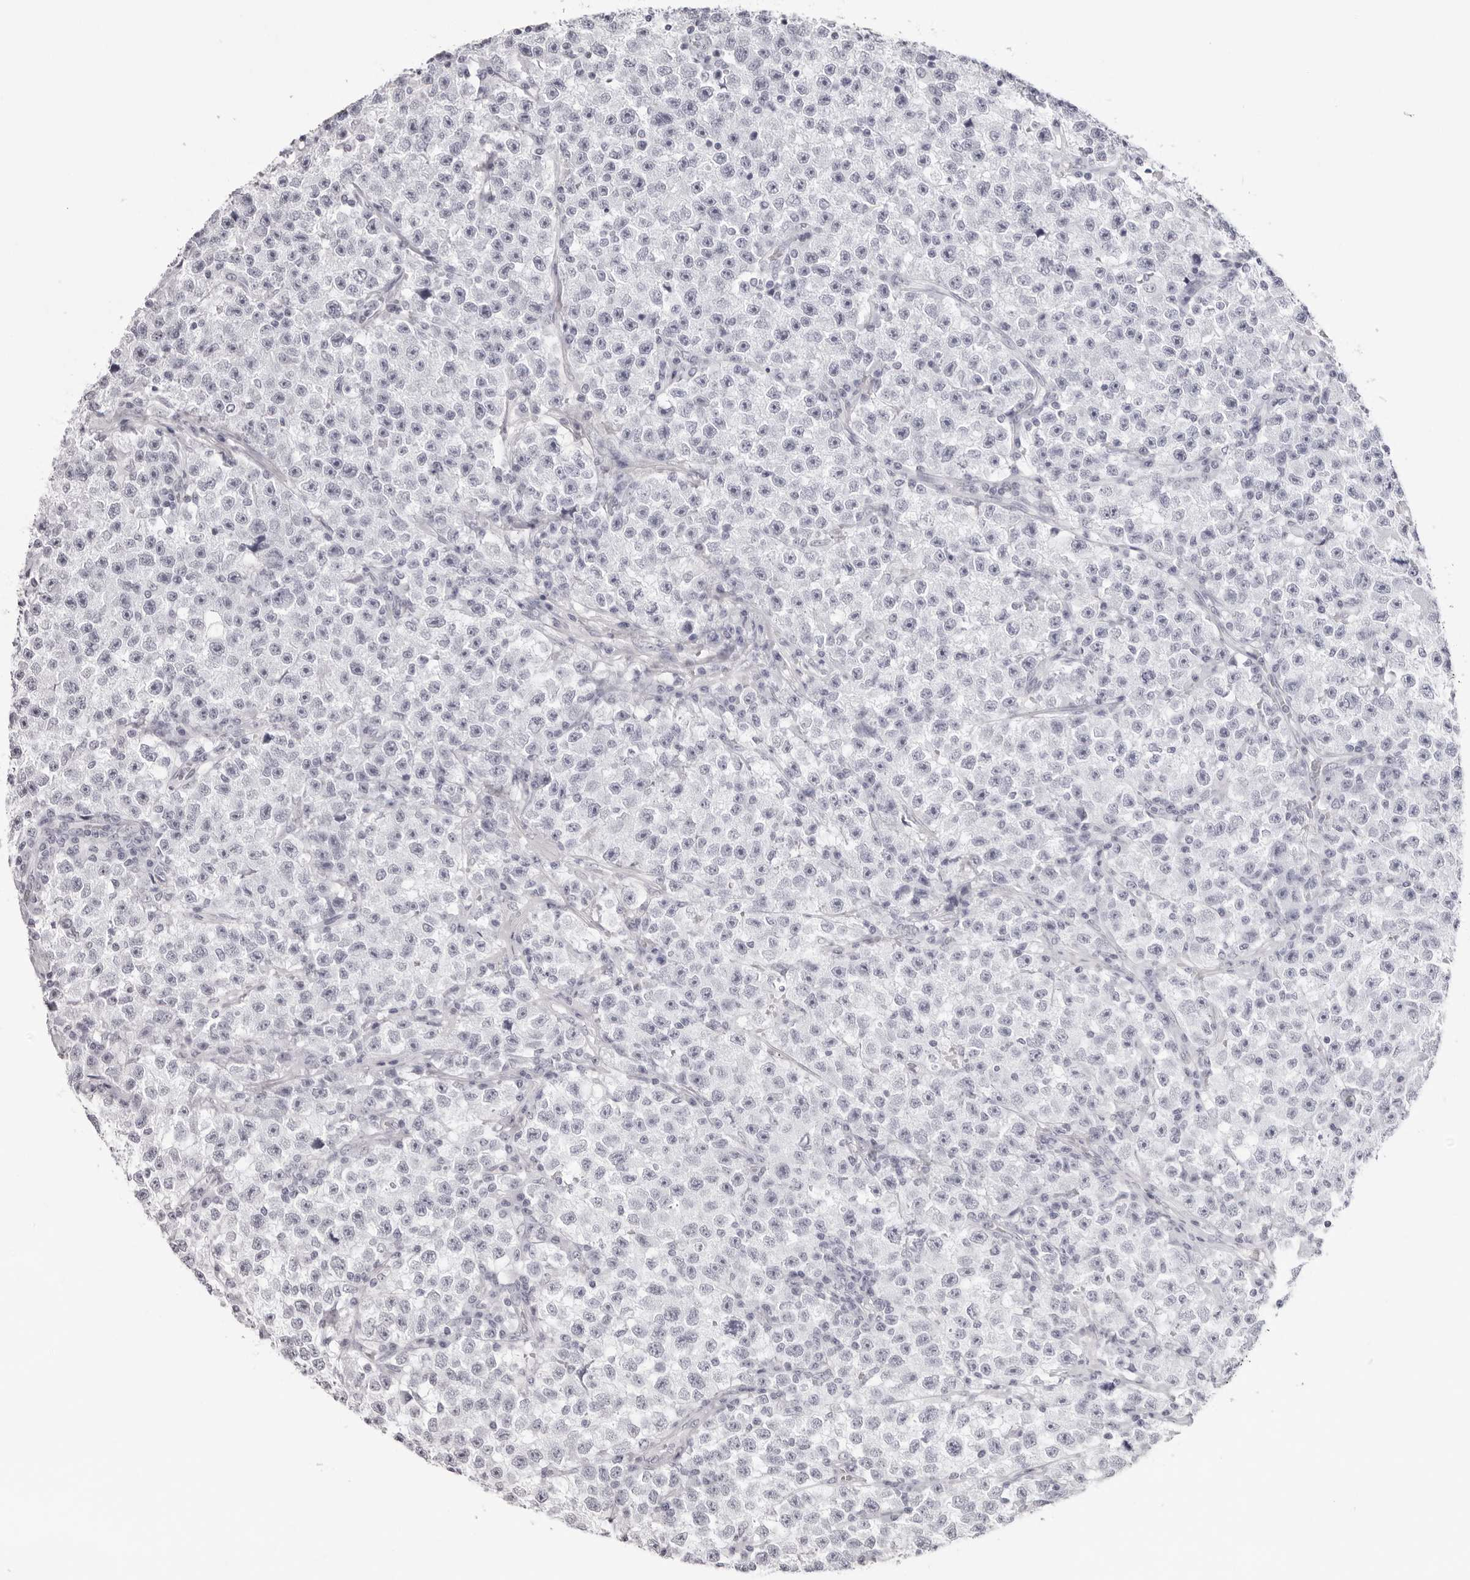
{"staining": {"intensity": "negative", "quantity": "none", "location": "none"}, "tissue": "testis cancer", "cell_type": "Tumor cells", "image_type": "cancer", "snomed": [{"axis": "morphology", "description": "Seminoma, NOS"}, {"axis": "topography", "description": "Testis"}], "caption": "Immunohistochemical staining of human testis cancer (seminoma) exhibits no significant staining in tumor cells.", "gene": "INSL3", "patient": {"sex": "male", "age": 22}}